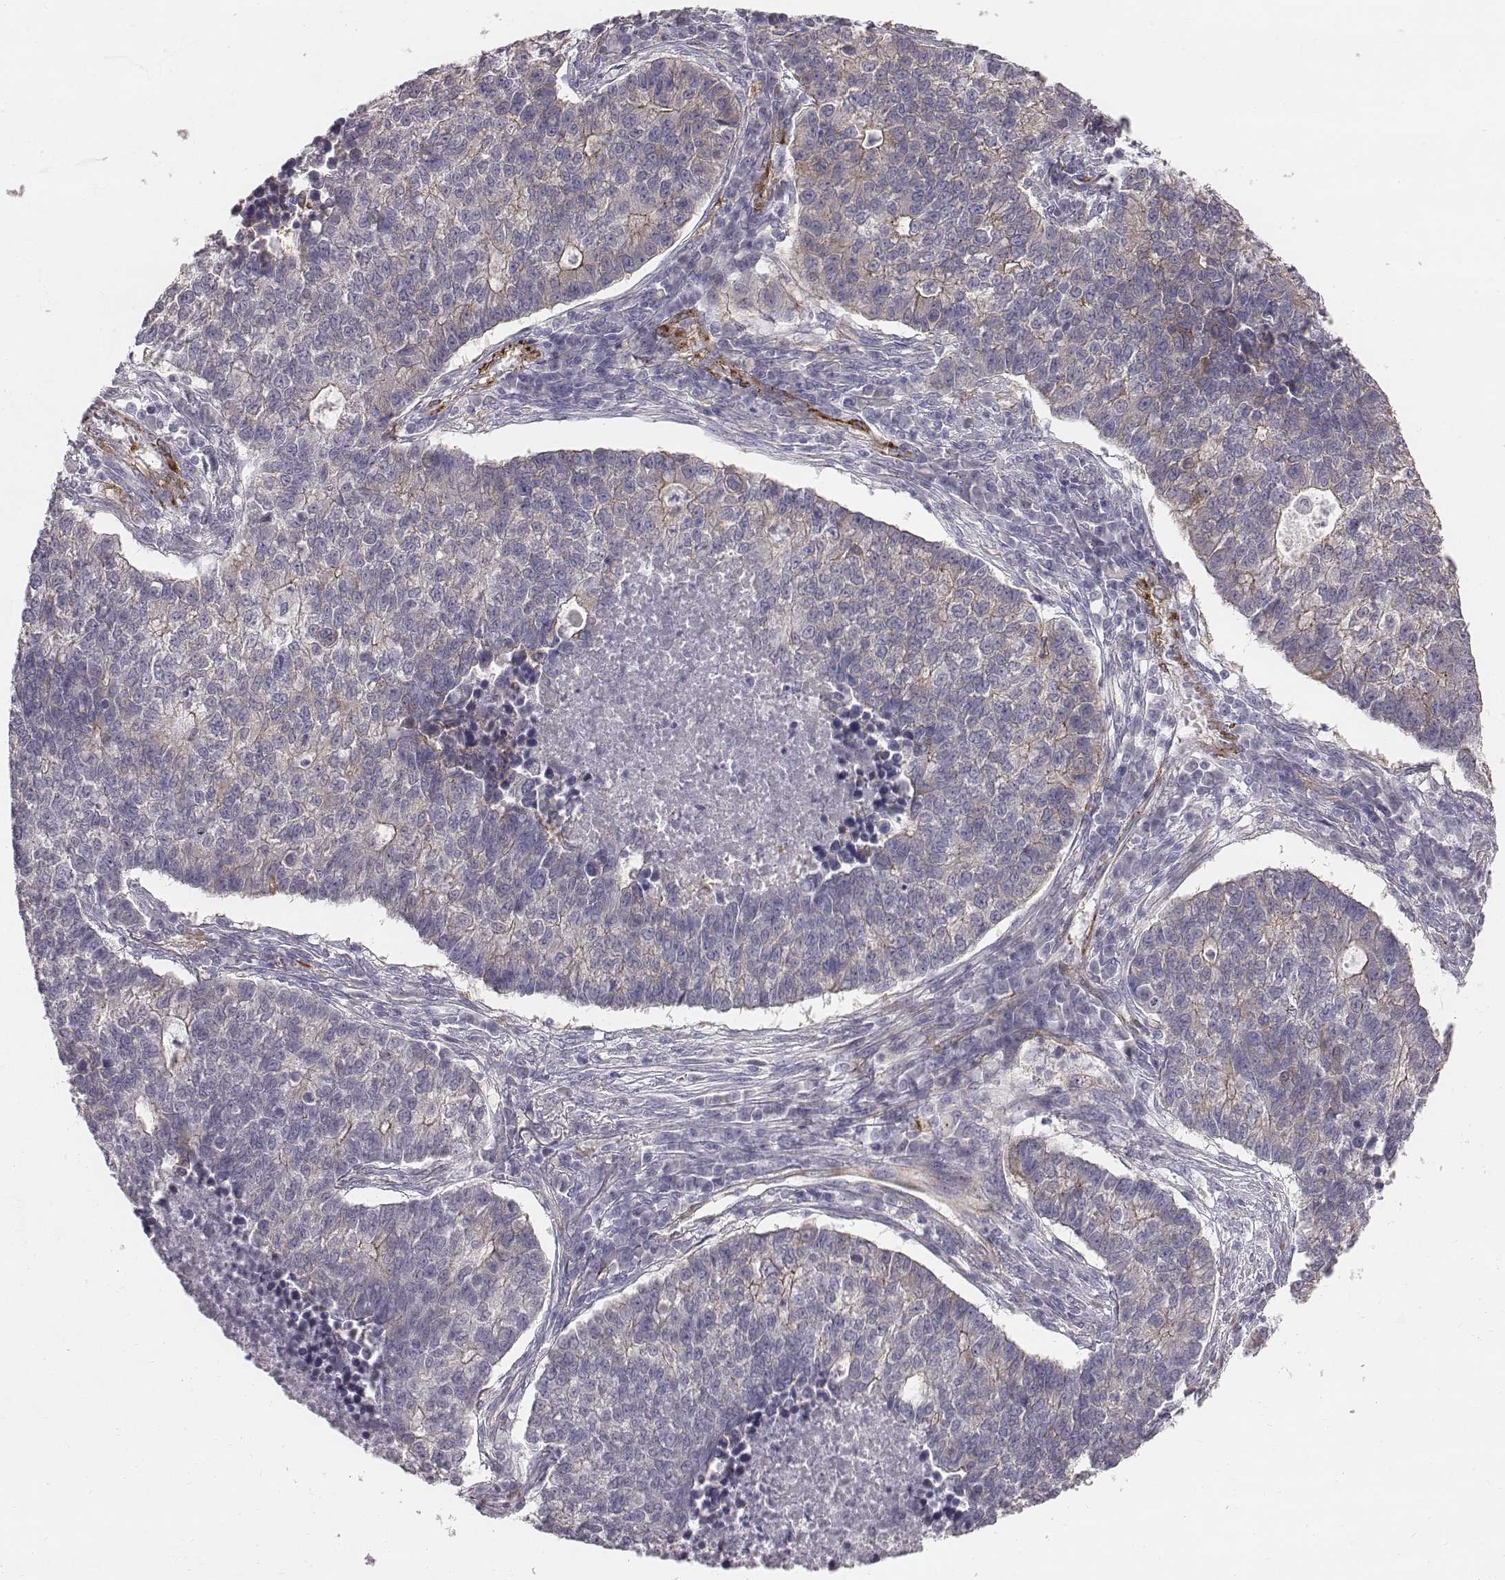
{"staining": {"intensity": "weak", "quantity": "<25%", "location": "cytoplasmic/membranous"}, "tissue": "lung cancer", "cell_type": "Tumor cells", "image_type": "cancer", "snomed": [{"axis": "morphology", "description": "Adenocarcinoma, NOS"}, {"axis": "topography", "description": "Lung"}], "caption": "Tumor cells are negative for brown protein staining in lung adenocarcinoma. The staining is performed using DAB (3,3'-diaminobenzidine) brown chromogen with nuclei counter-stained in using hematoxylin.", "gene": "PRKCZ", "patient": {"sex": "male", "age": 57}}